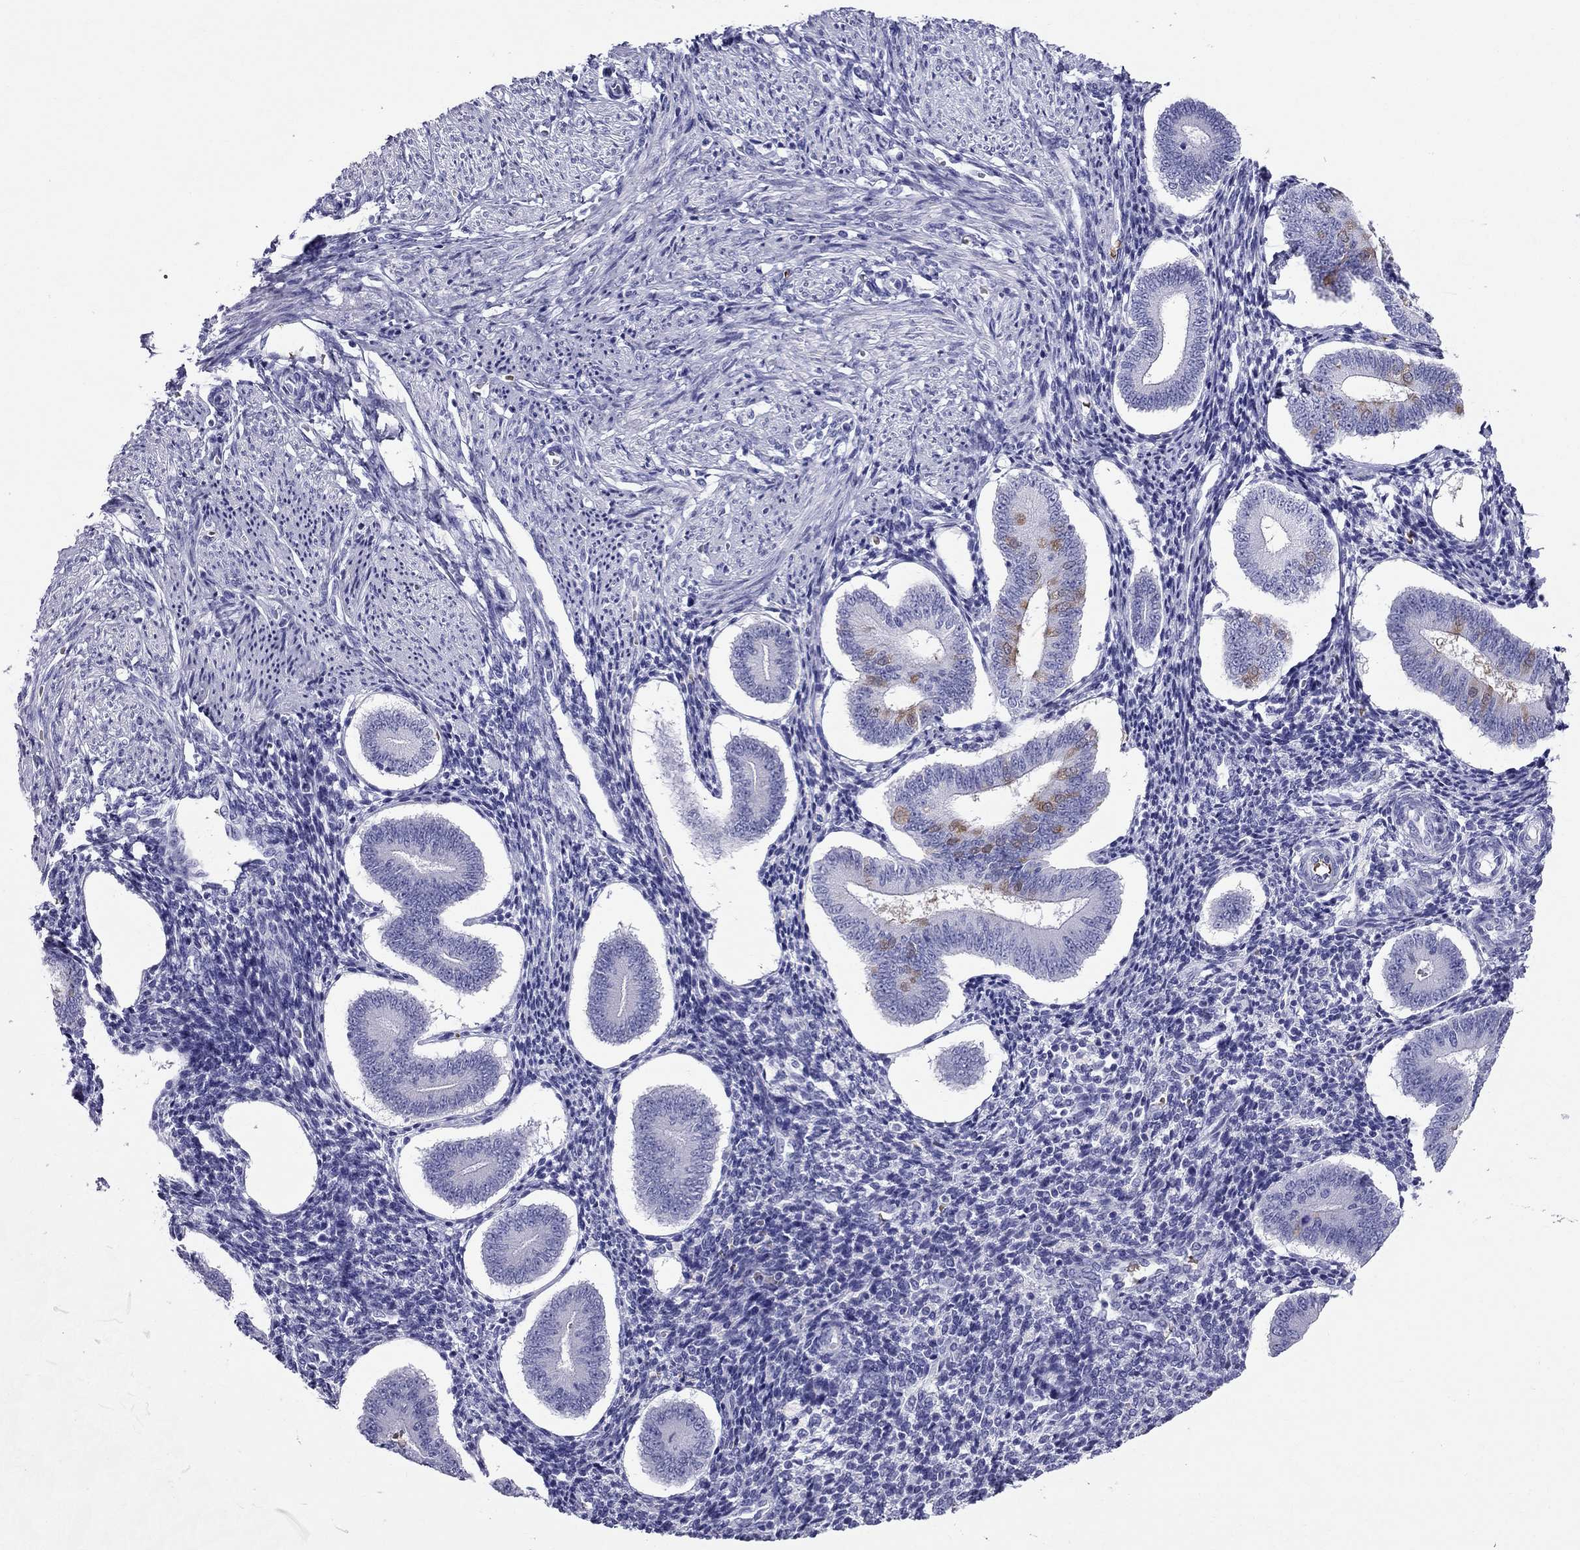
{"staining": {"intensity": "negative", "quantity": "none", "location": "none"}, "tissue": "endometrium", "cell_type": "Cells in endometrial stroma", "image_type": "normal", "snomed": [{"axis": "morphology", "description": "Normal tissue, NOS"}, {"axis": "topography", "description": "Endometrium"}], "caption": "Immunohistochemistry of unremarkable human endometrium reveals no positivity in cells in endometrial stroma. Brightfield microscopy of immunohistochemistry stained with DAB (3,3'-diaminobenzidine) (brown) and hematoxylin (blue), captured at high magnification.", "gene": "DNAAF6", "patient": {"sex": "female", "age": 40}}